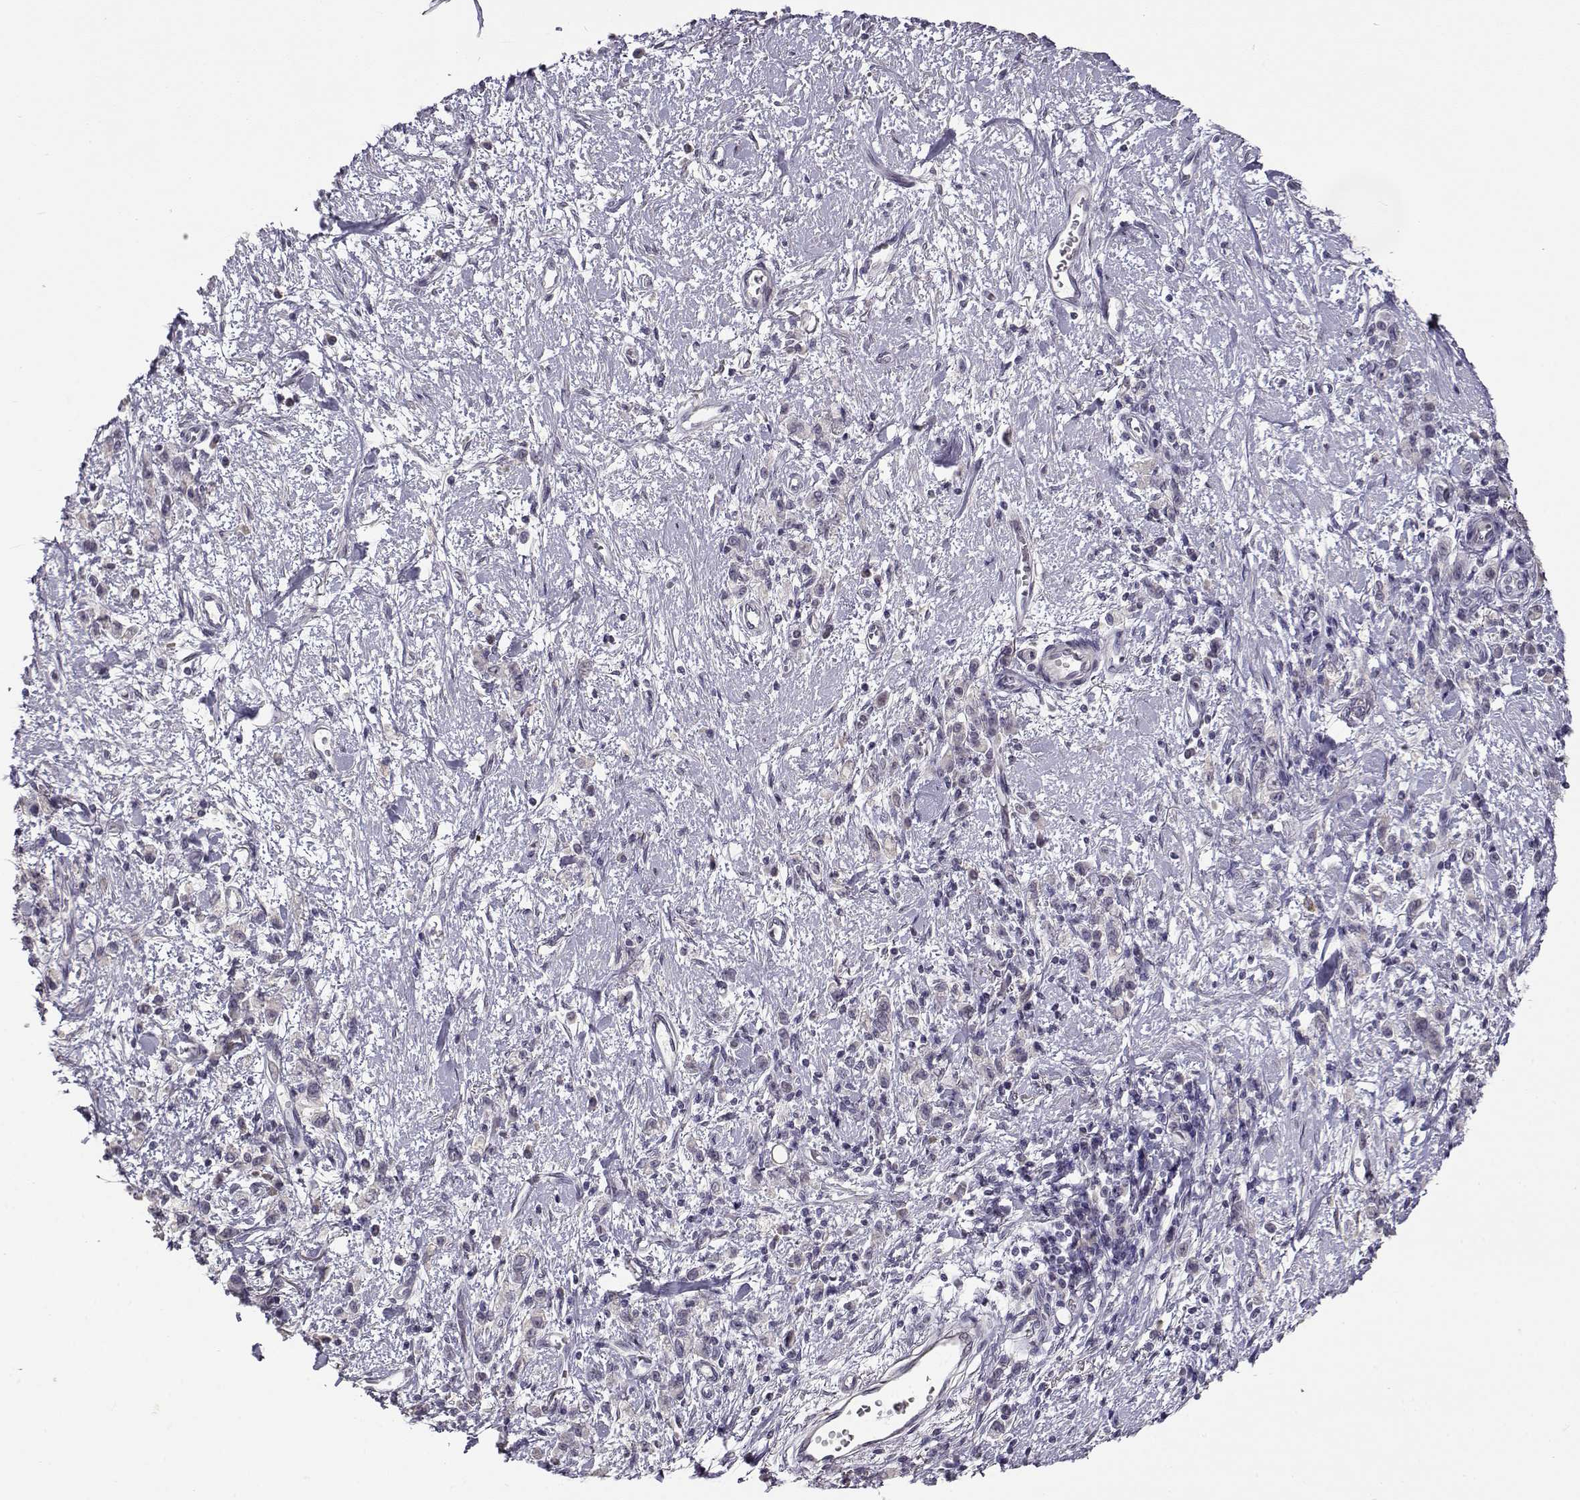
{"staining": {"intensity": "negative", "quantity": "none", "location": "none"}, "tissue": "stomach cancer", "cell_type": "Tumor cells", "image_type": "cancer", "snomed": [{"axis": "morphology", "description": "Adenocarcinoma, NOS"}, {"axis": "topography", "description": "Stomach"}], "caption": "Human adenocarcinoma (stomach) stained for a protein using IHC demonstrates no positivity in tumor cells.", "gene": "RHOXF2", "patient": {"sex": "male", "age": 77}}